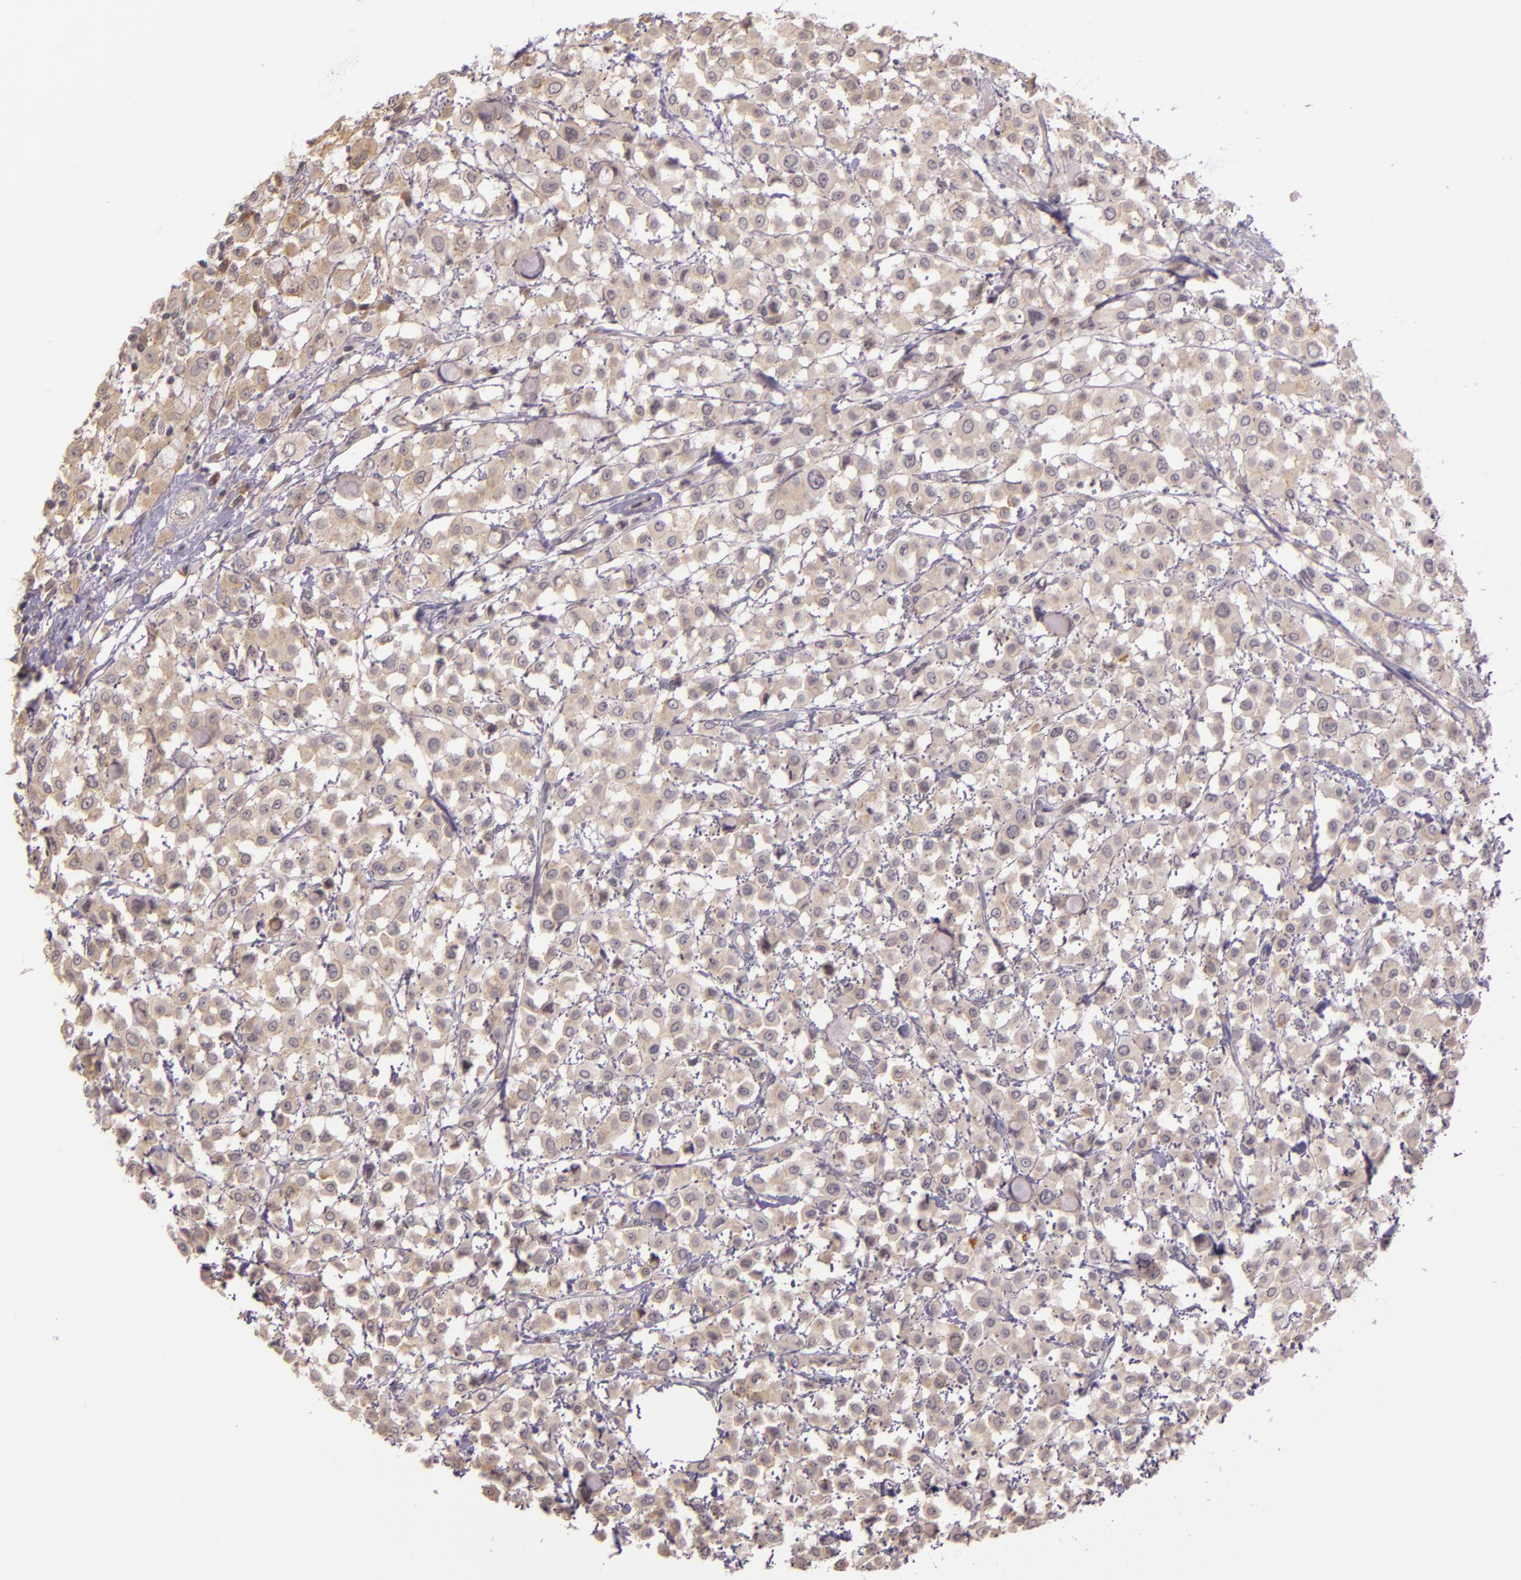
{"staining": {"intensity": "weak", "quantity": ">75%", "location": "cytoplasmic/membranous"}, "tissue": "breast cancer", "cell_type": "Tumor cells", "image_type": "cancer", "snomed": [{"axis": "morphology", "description": "Lobular carcinoma"}, {"axis": "topography", "description": "Breast"}], "caption": "Tumor cells display low levels of weak cytoplasmic/membranous positivity in about >75% of cells in lobular carcinoma (breast).", "gene": "ARMH4", "patient": {"sex": "female", "age": 85}}